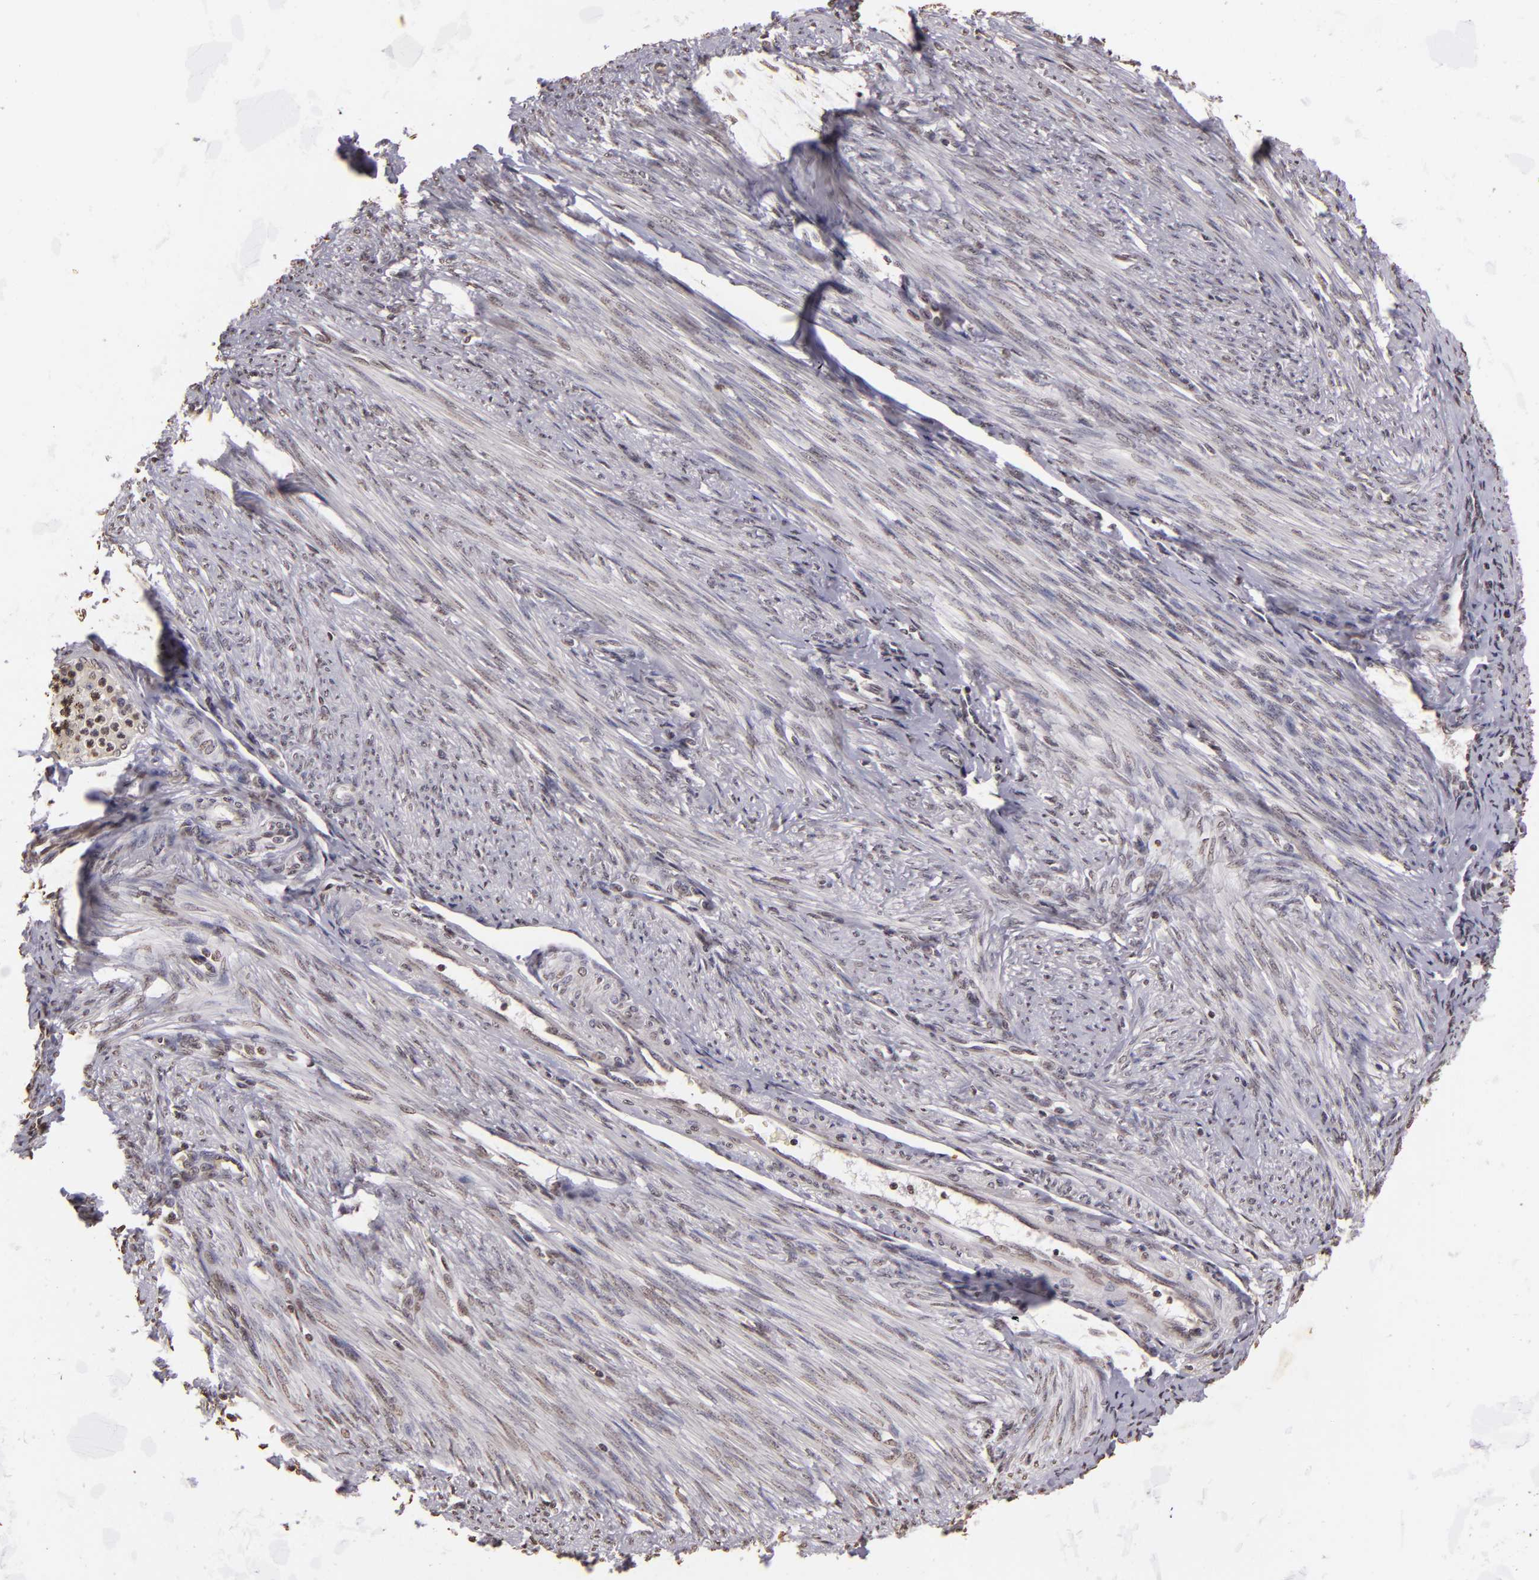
{"staining": {"intensity": "weak", "quantity": "25%-75%", "location": "nuclear"}, "tissue": "endometrial cancer", "cell_type": "Tumor cells", "image_type": "cancer", "snomed": [{"axis": "morphology", "description": "Adenocarcinoma, NOS"}, {"axis": "topography", "description": "Endometrium"}], "caption": "Endometrial cancer stained with a brown dye shows weak nuclear positive positivity in approximately 25%-75% of tumor cells.", "gene": "THRB", "patient": {"sex": "female", "age": 63}}